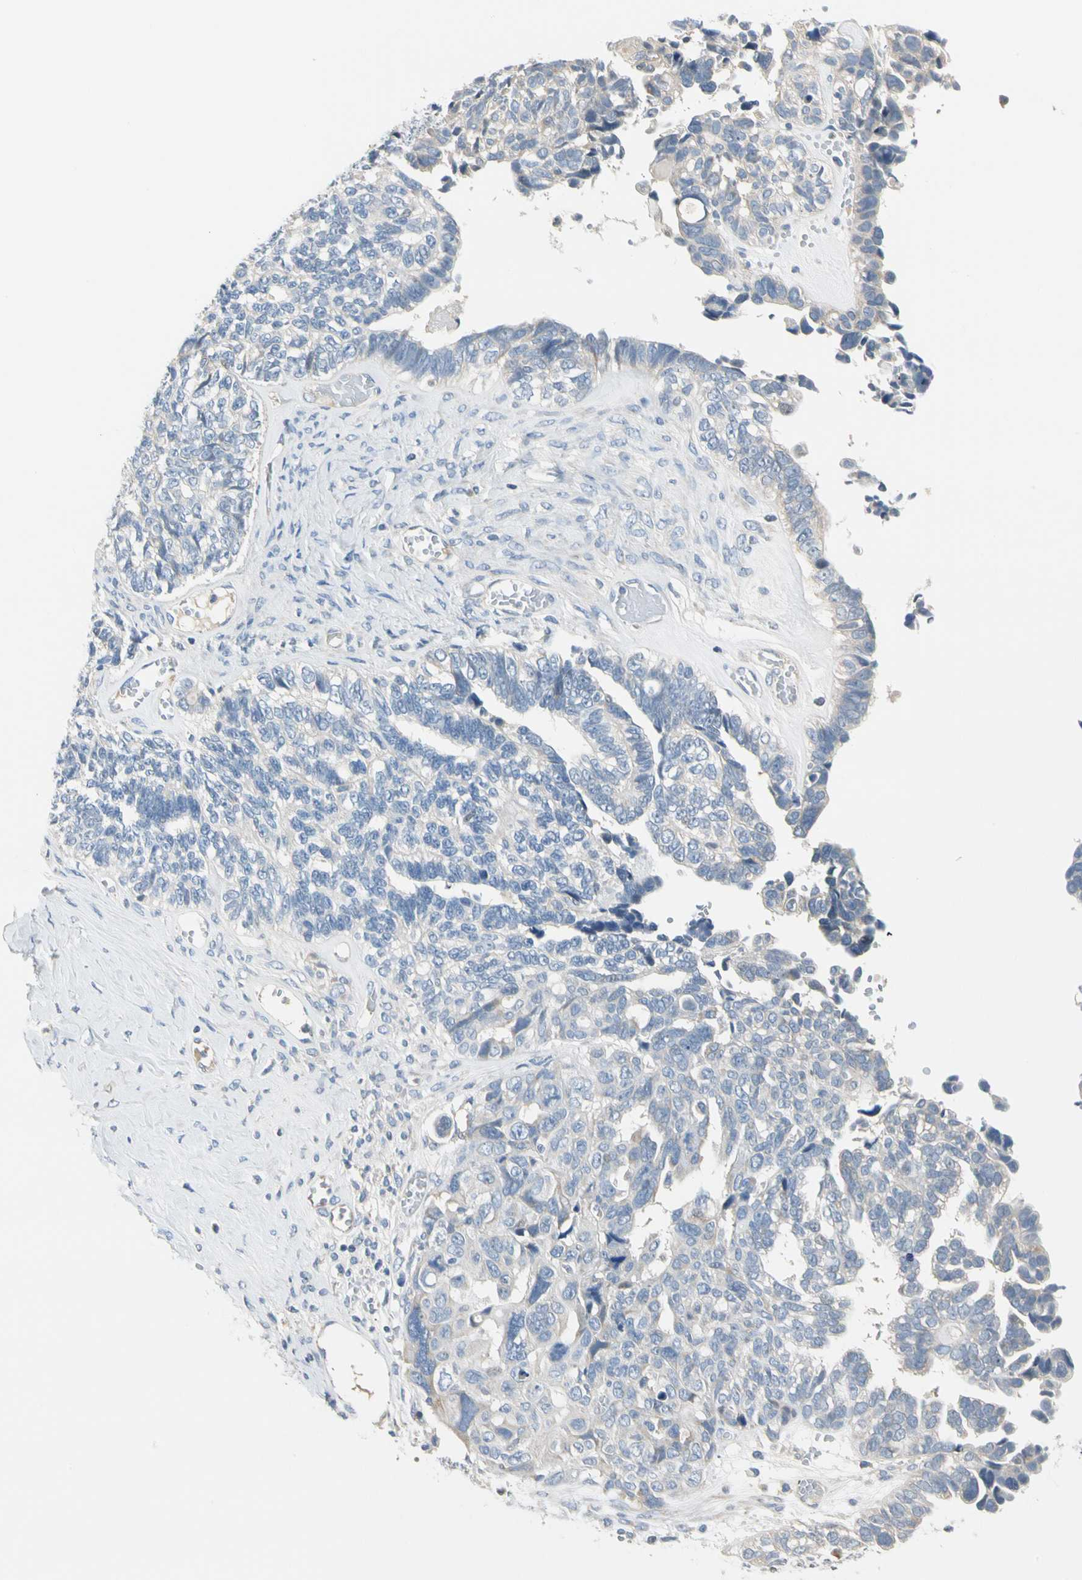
{"staining": {"intensity": "negative", "quantity": "none", "location": "none"}, "tissue": "ovarian cancer", "cell_type": "Tumor cells", "image_type": "cancer", "snomed": [{"axis": "morphology", "description": "Cystadenocarcinoma, serous, NOS"}, {"axis": "topography", "description": "Ovary"}], "caption": "Ovarian cancer stained for a protein using IHC shows no positivity tumor cells.", "gene": "GPR153", "patient": {"sex": "female", "age": 79}}